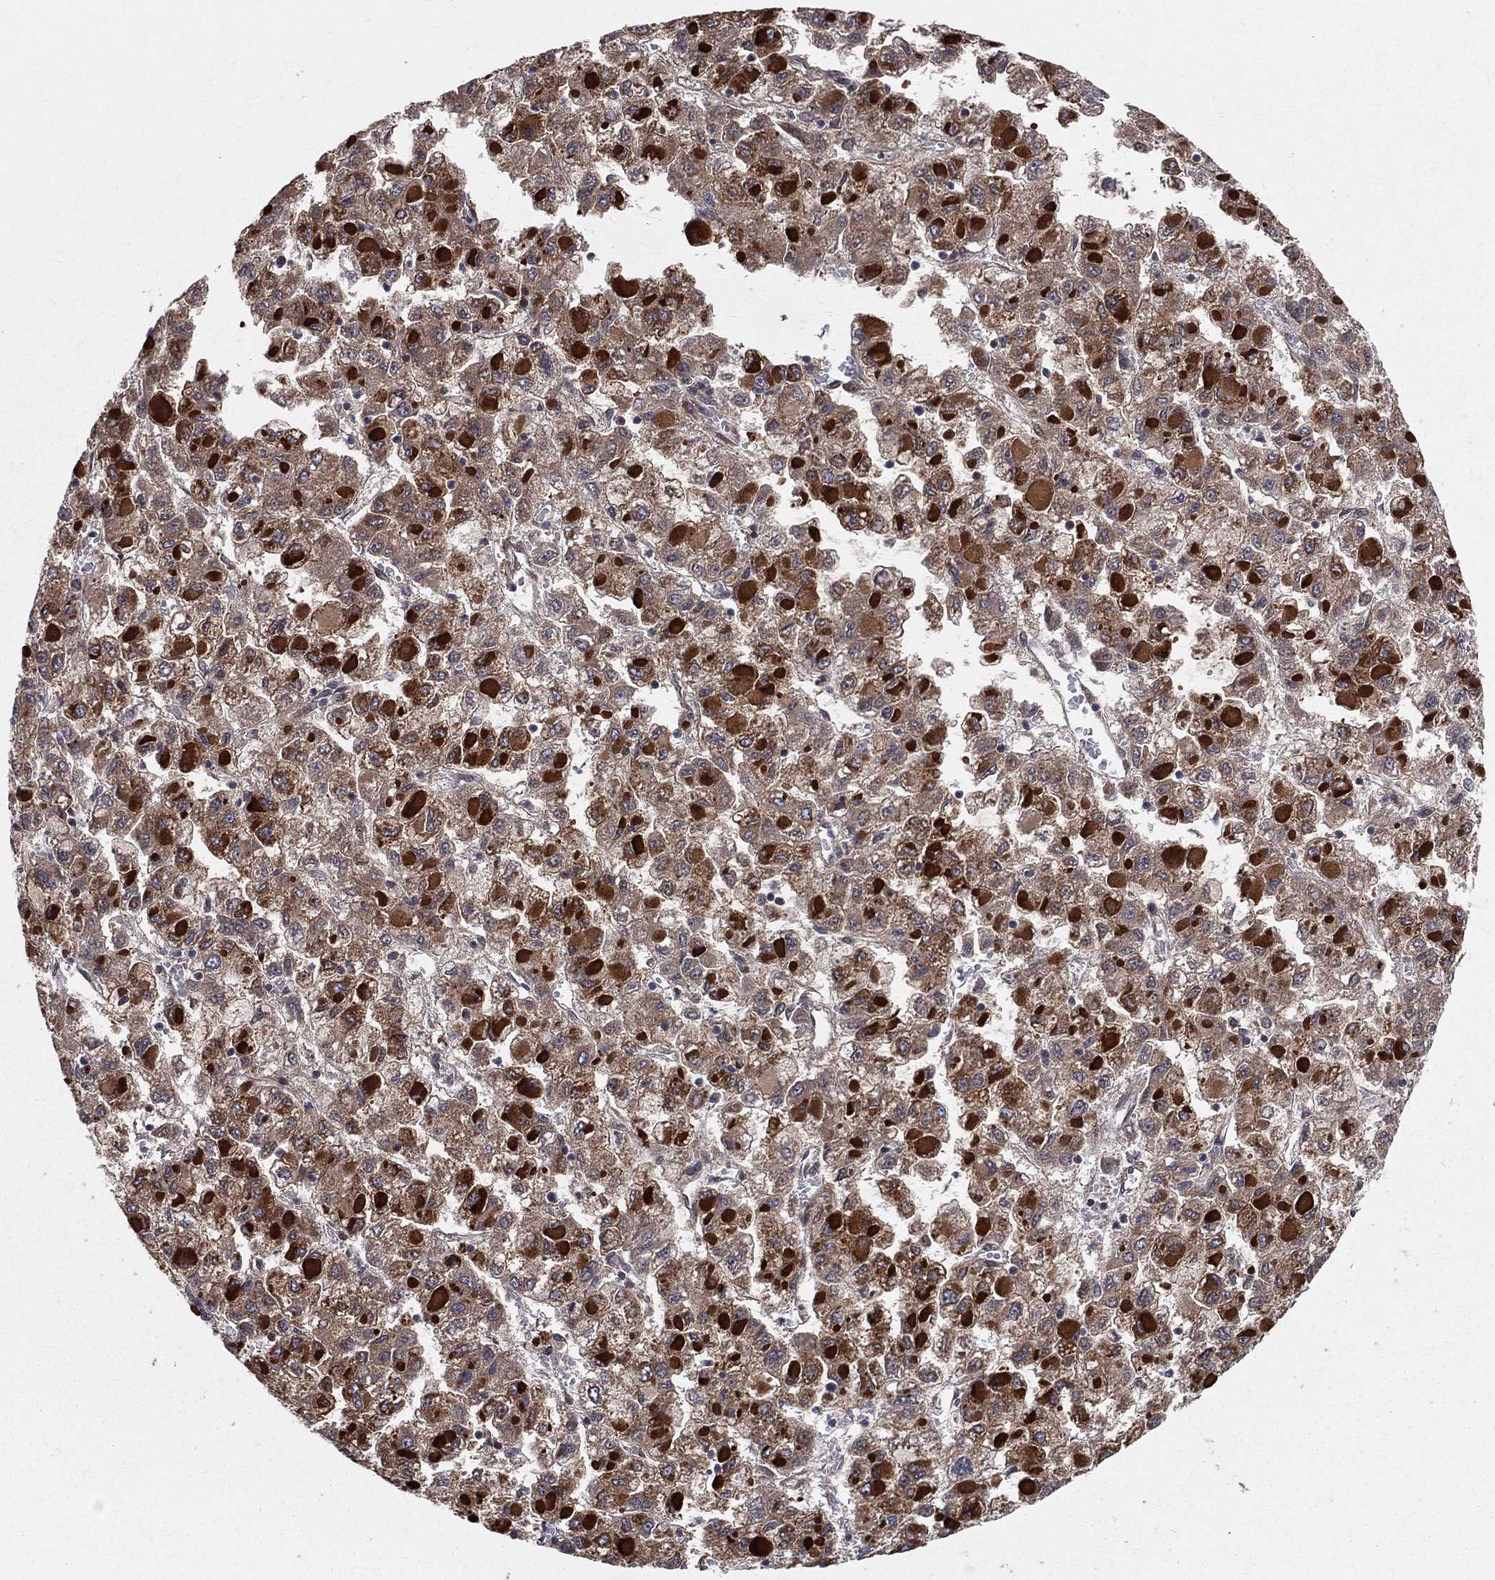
{"staining": {"intensity": "strong", "quantity": ">75%", "location": "cytoplasmic/membranous"}, "tissue": "liver cancer", "cell_type": "Tumor cells", "image_type": "cancer", "snomed": [{"axis": "morphology", "description": "Carcinoma, Hepatocellular, NOS"}, {"axis": "topography", "description": "Liver"}], "caption": "Protein expression by immunohistochemistry demonstrates strong cytoplasmic/membranous positivity in about >75% of tumor cells in liver cancer.", "gene": "MIX23", "patient": {"sex": "male", "age": 40}}